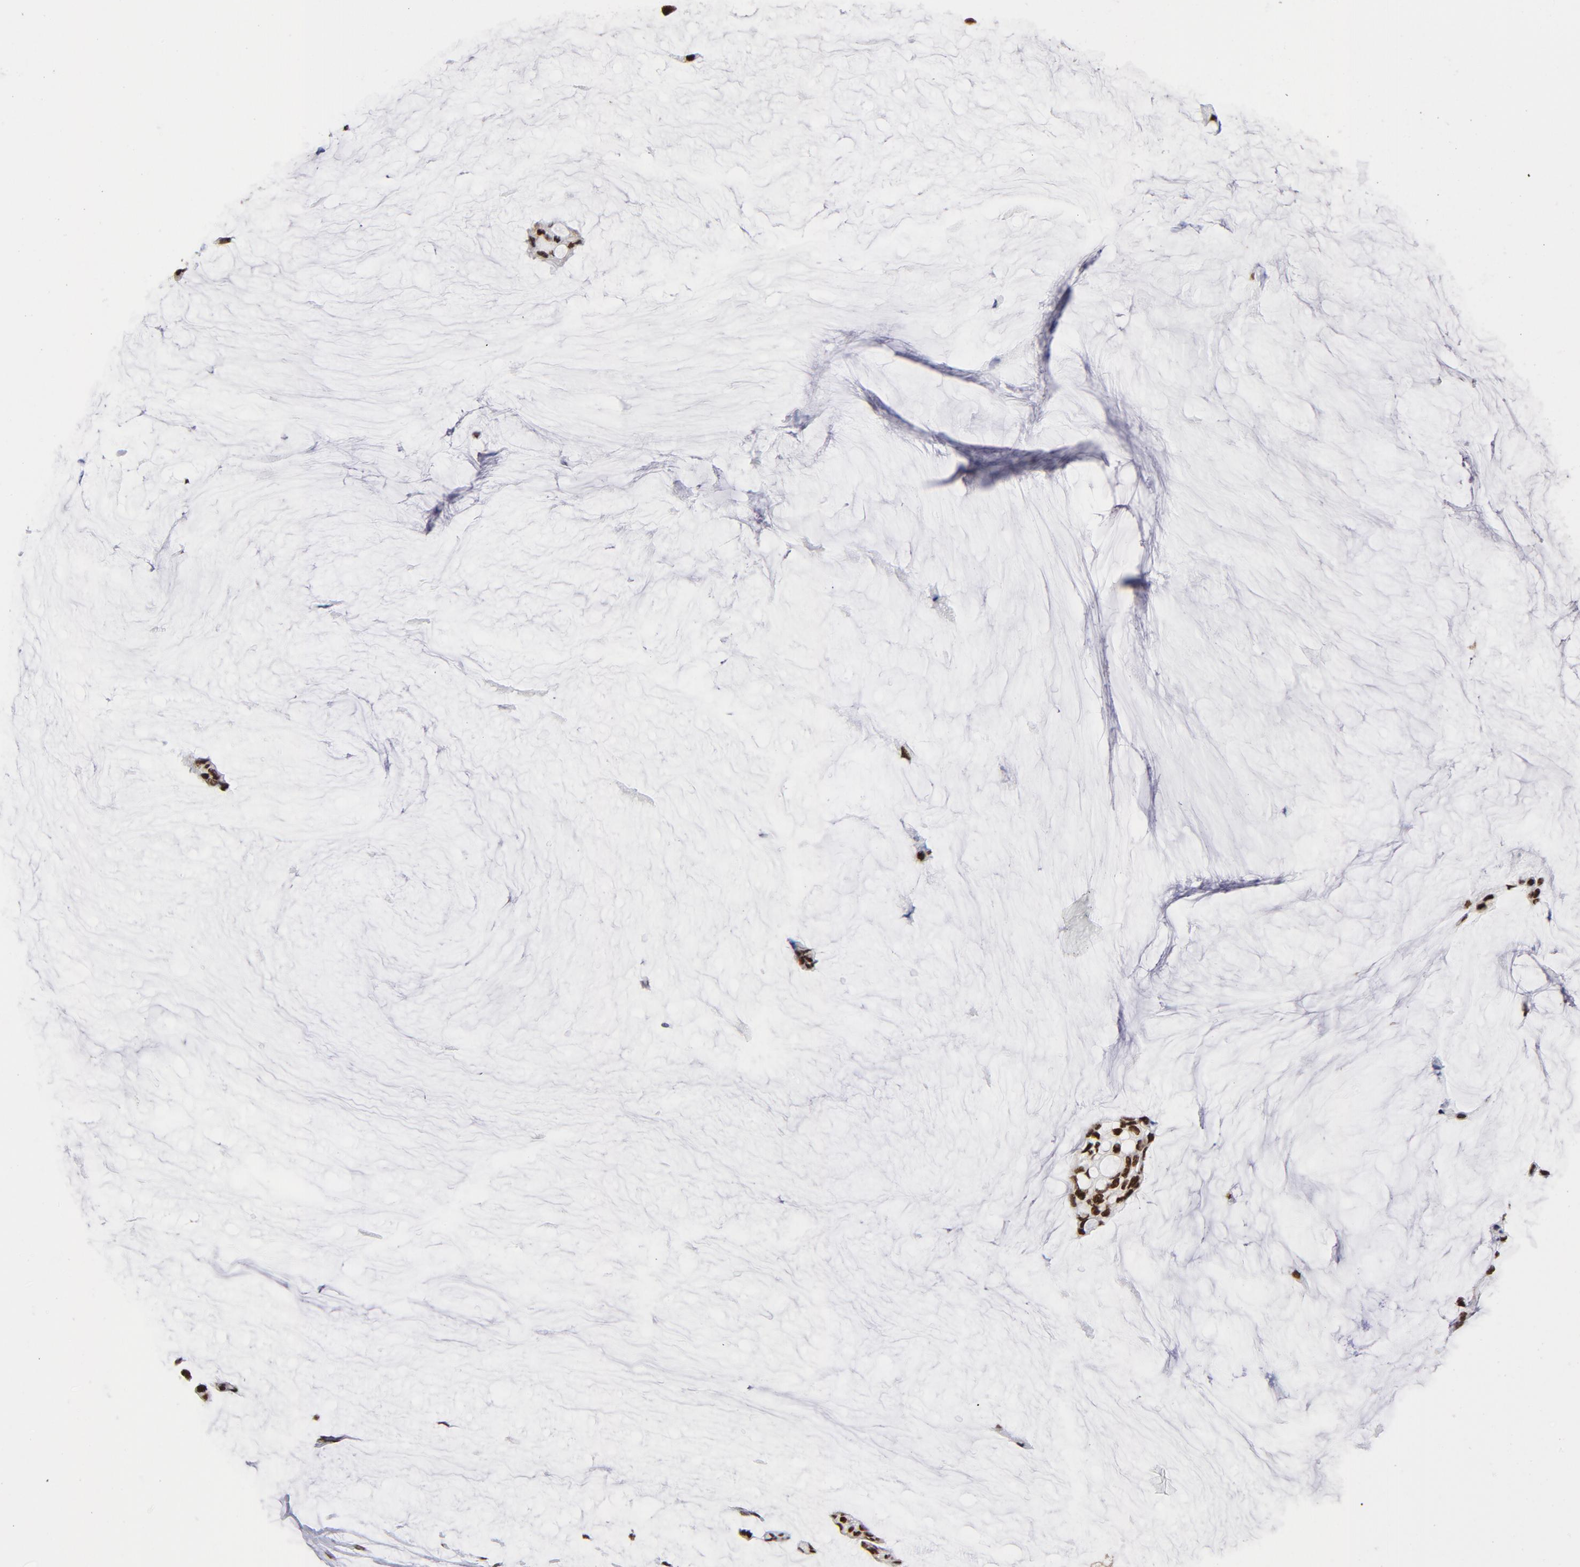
{"staining": {"intensity": "strong", "quantity": ">75%", "location": "nuclear"}, "tissue": "ovarian cancer", "cell_type": "Tumor cells", "image_type": "cancer", "snomed": [{"axis": "morphology", "description": "Cystadenocarcinoma, mucinous, NOS"}, {"axis": "topography", "description": "Ovary"}], "caption": "Strong nuclear positivity for a protein is appreciated in about >75% of tumor cells of ovarian cancer (mucinous cystadenocarcinoma) using immunohistochemistry.", "gene": "NFYB", "patient": {"sex": "female", "age": 39}}